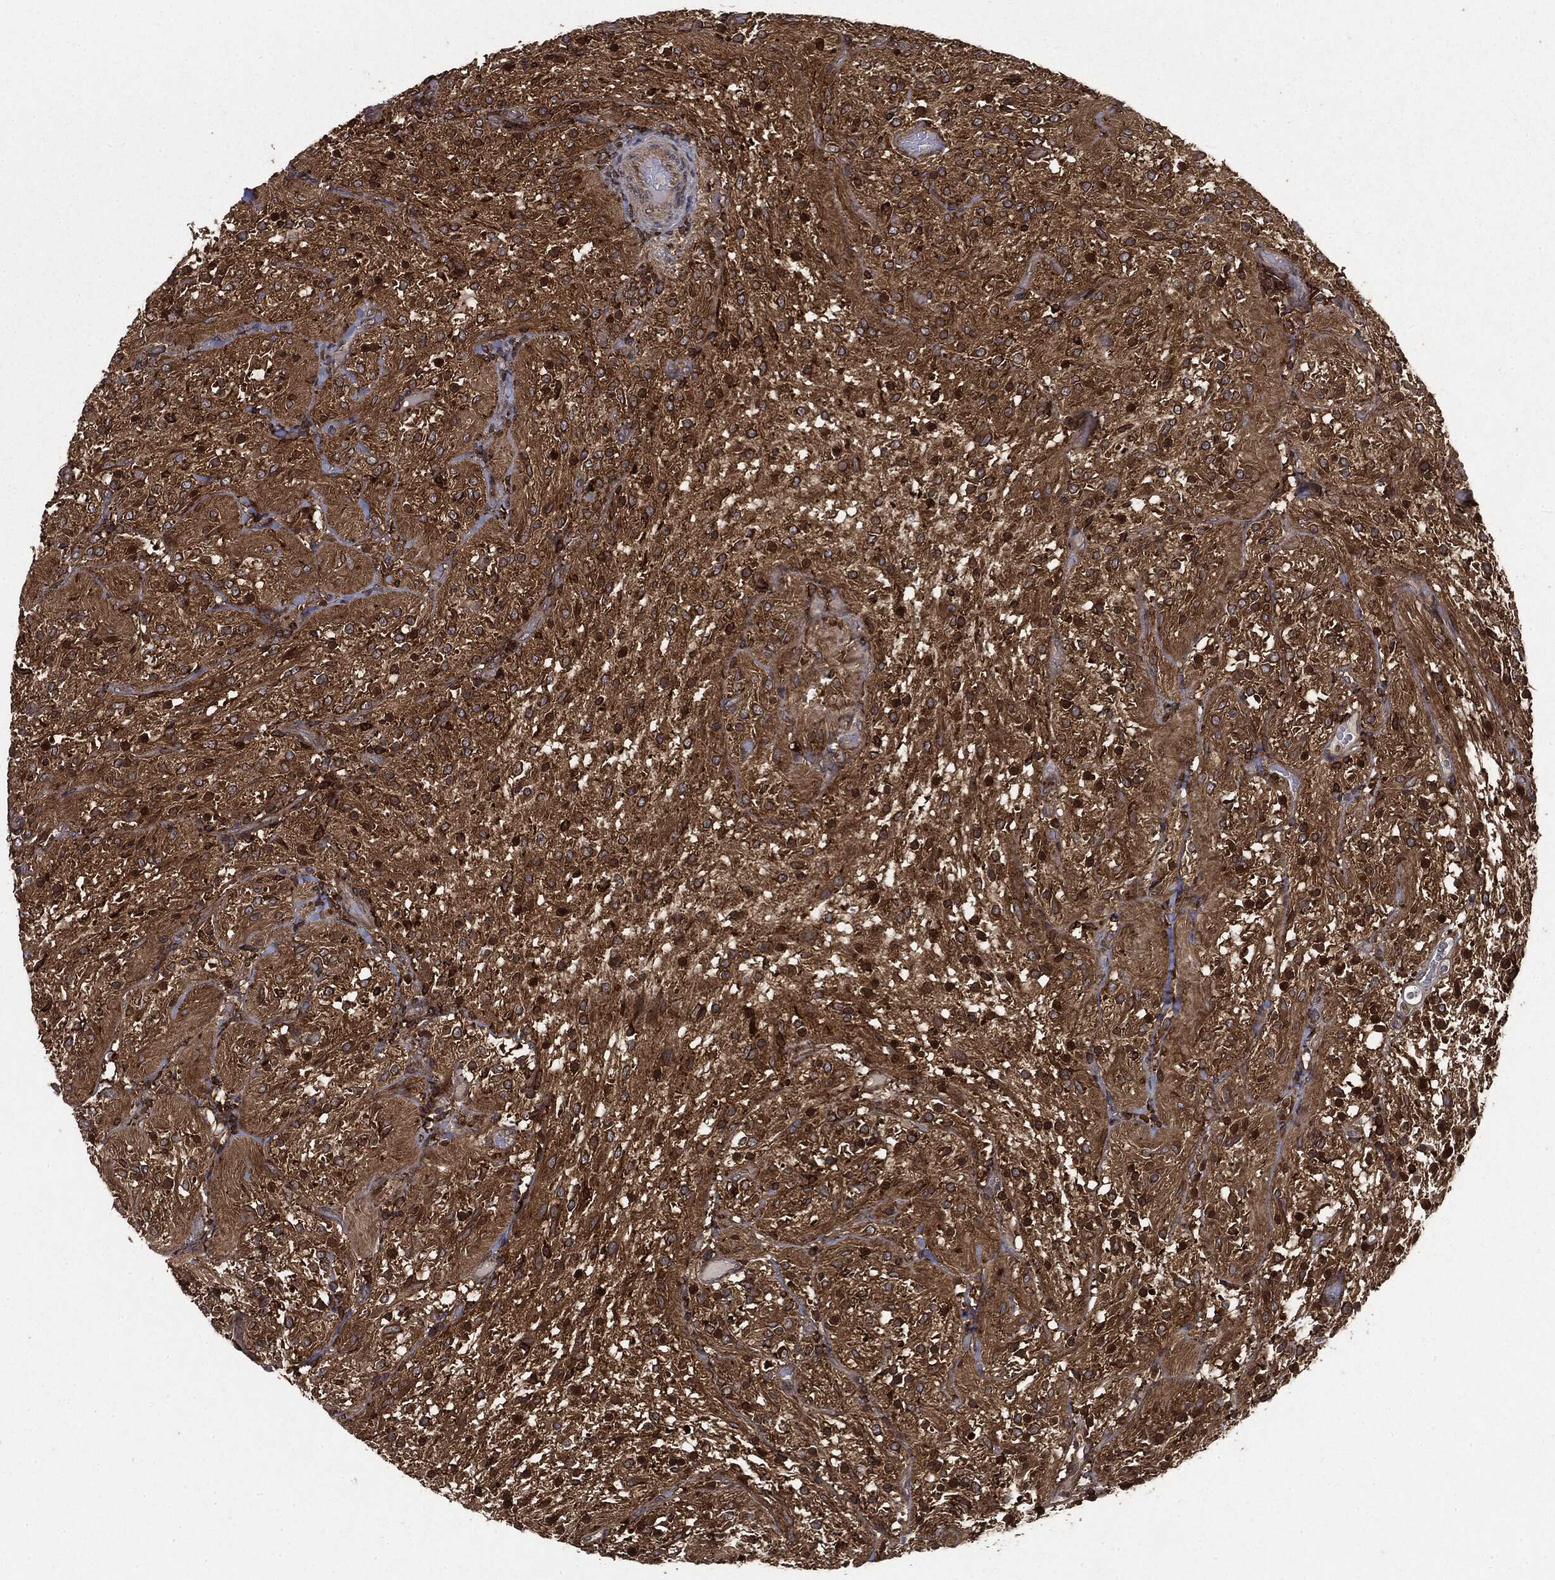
{"staining": {"intensity": "strong", "quantity": ">75%", "location": "cytoplasmic/membranous"}, "tissue": "glioma", "cell_type": "Tumor cells", "image_type": "cancer", "snomed": [{"axis": "morphology", "description": "Glioma, malignant, Low grade"}, {"axis": "topography", "description": "Brain"}], "caption": "Immunohistochemistry (DAB (3,3'-diaminobenzidine)) staining of glioma reveals strong cytoplasmic/membranous protein expression in about >75% of tumor cells.", "gene": "SNX5", "patient": {"sex": "male", "age": 3}}